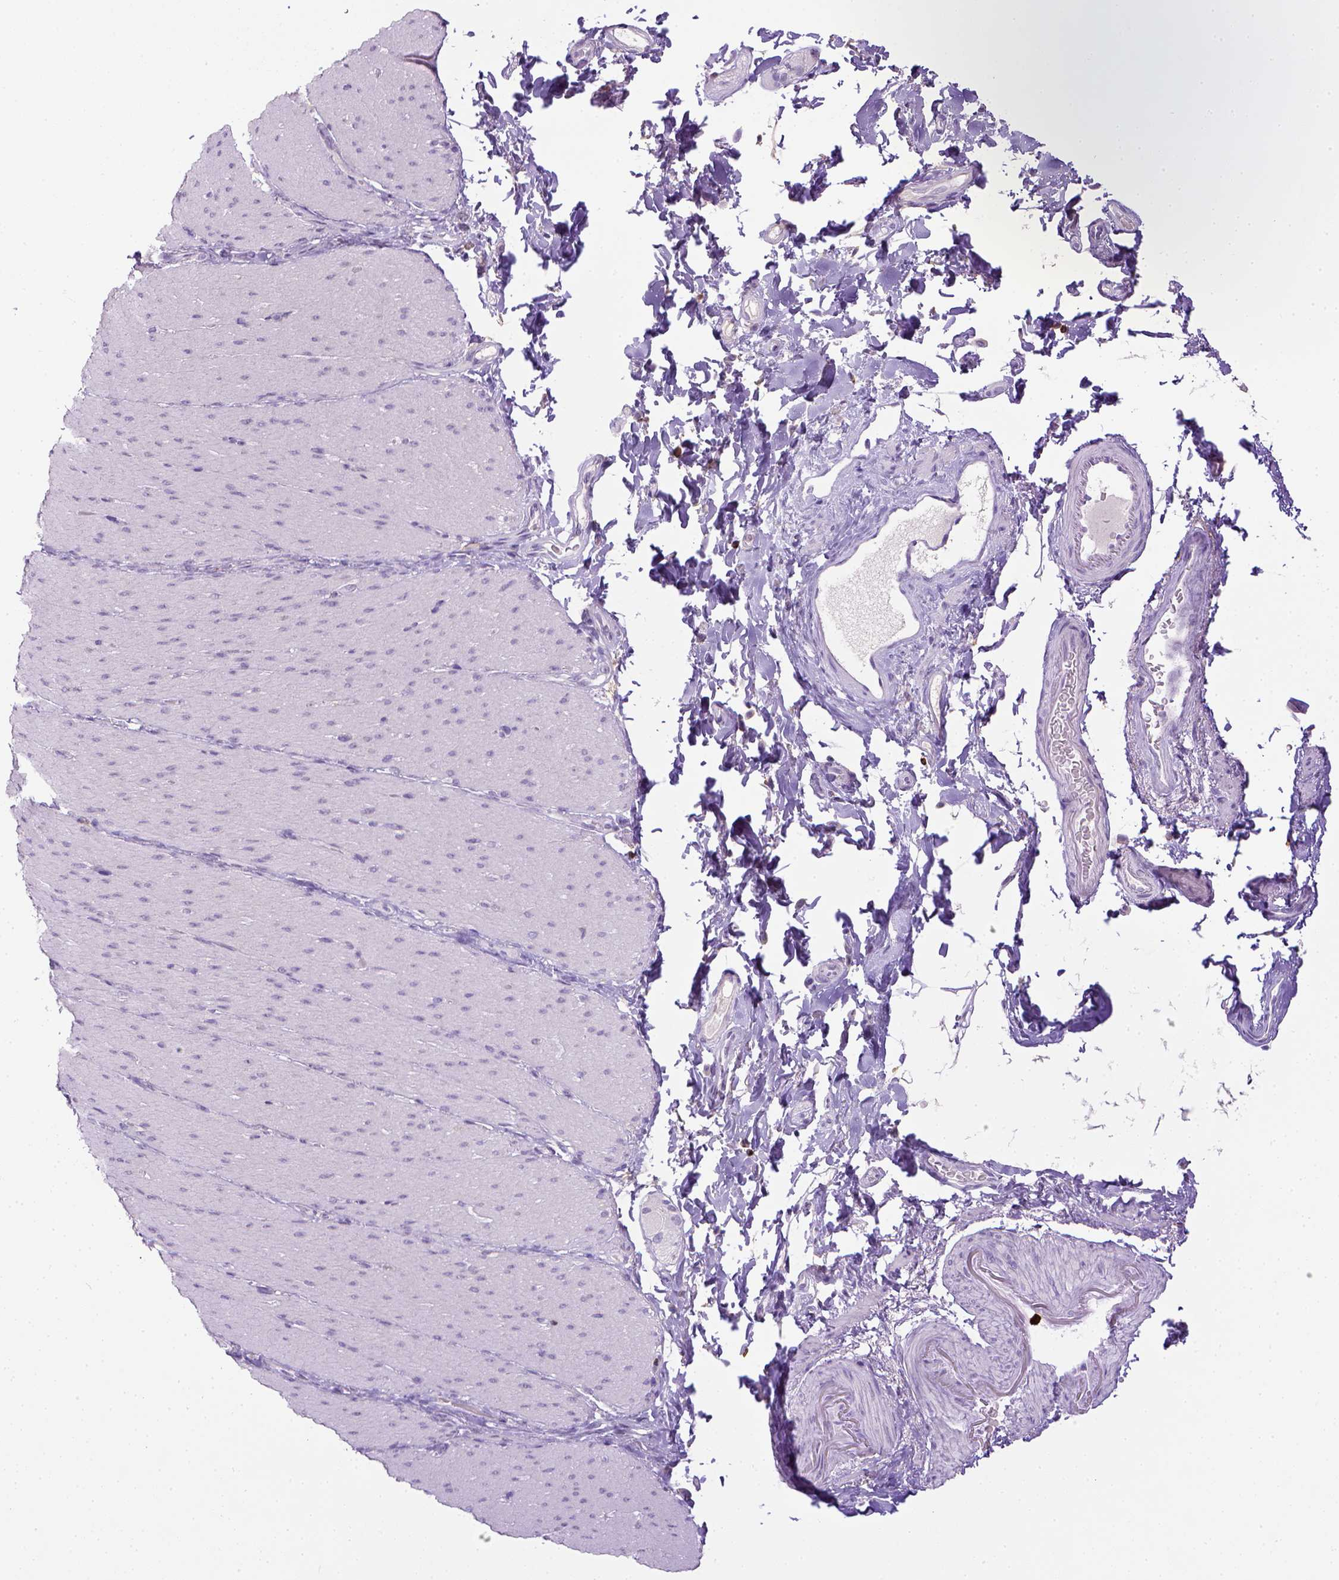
{"staining": {"intensity": "negative", "quantity": "none", "location": "none"}, "tissue": "smooth muscle", "cell_type": "Smooth muscle cells", "image_type": "normal", "snomed": [{"axis": "morphology", "description": "Normal tissue, NOS"}, {"axis": "topography", "description": "Smooth muscle"}, {"axis": "topography", "description": "Colon"}], "caption": "The immunohistochemistry photomicrograph has no significant staining in smooth muscle cells of smooth muscle.", "gene": "ITGAM", "patient": {"sex": "male", "age": 73}}